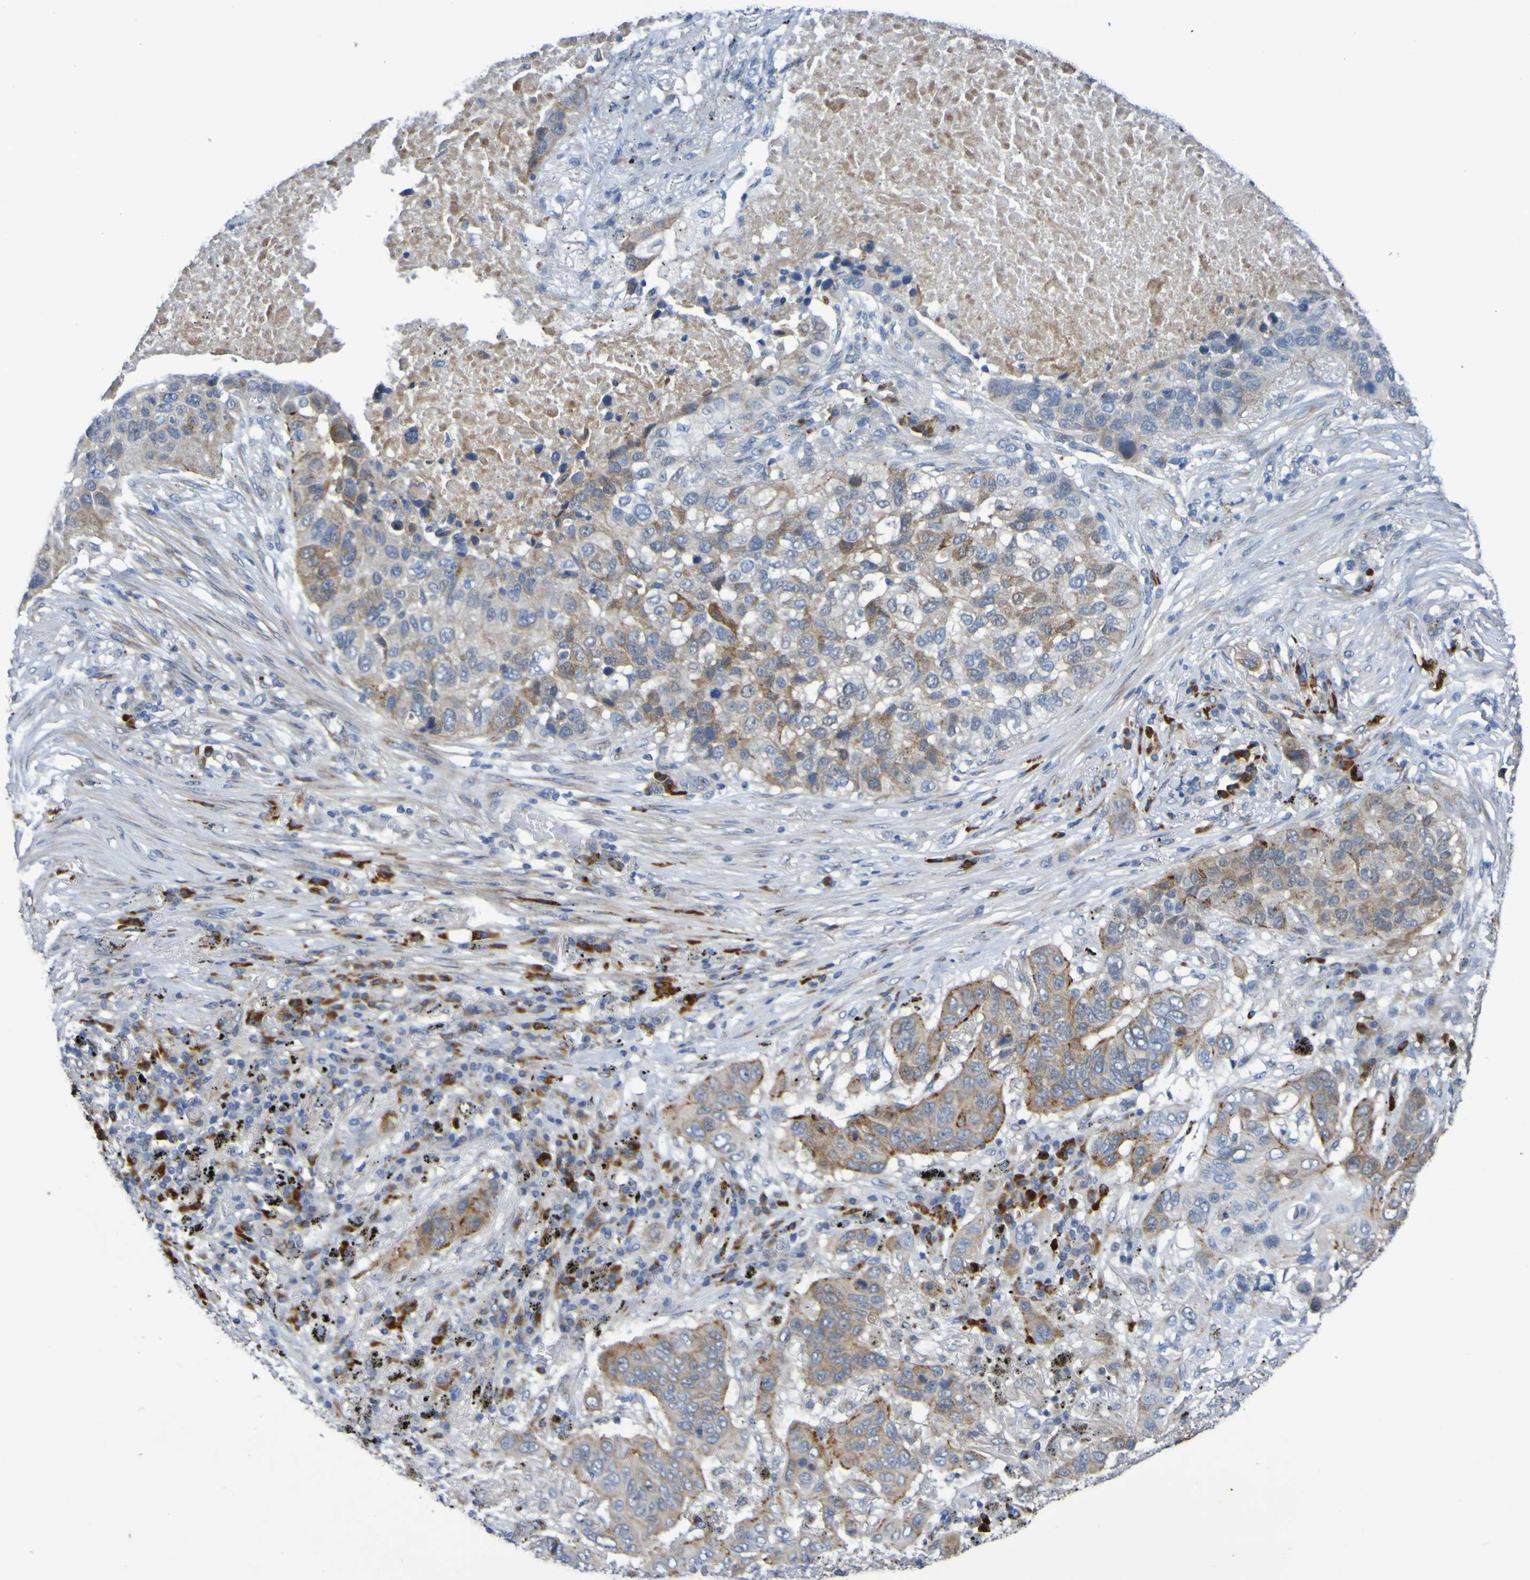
{"staining": {"intensity": "moderate", "quantity": ">75%", "location": "cytoplasmic/membranous"}, "tissue": "lung cancer", "cell_type": "Tumor cells", "image_type": "cancer", "snomed": [{"axis": "morphology", "description": "Squamous cell carcinoma, NOS"}, {"axis": "topography", "description": "Lung"}], "caption": "Human lung cancer (squamous cell carcinoma) stained for a protein (brown) demonstrates moderate cytoplasmic/membranous positive staining in approximately >75% of tumor cells.", "gene": "C11orf24", "patient": {"sex": "male", "age": 57}}